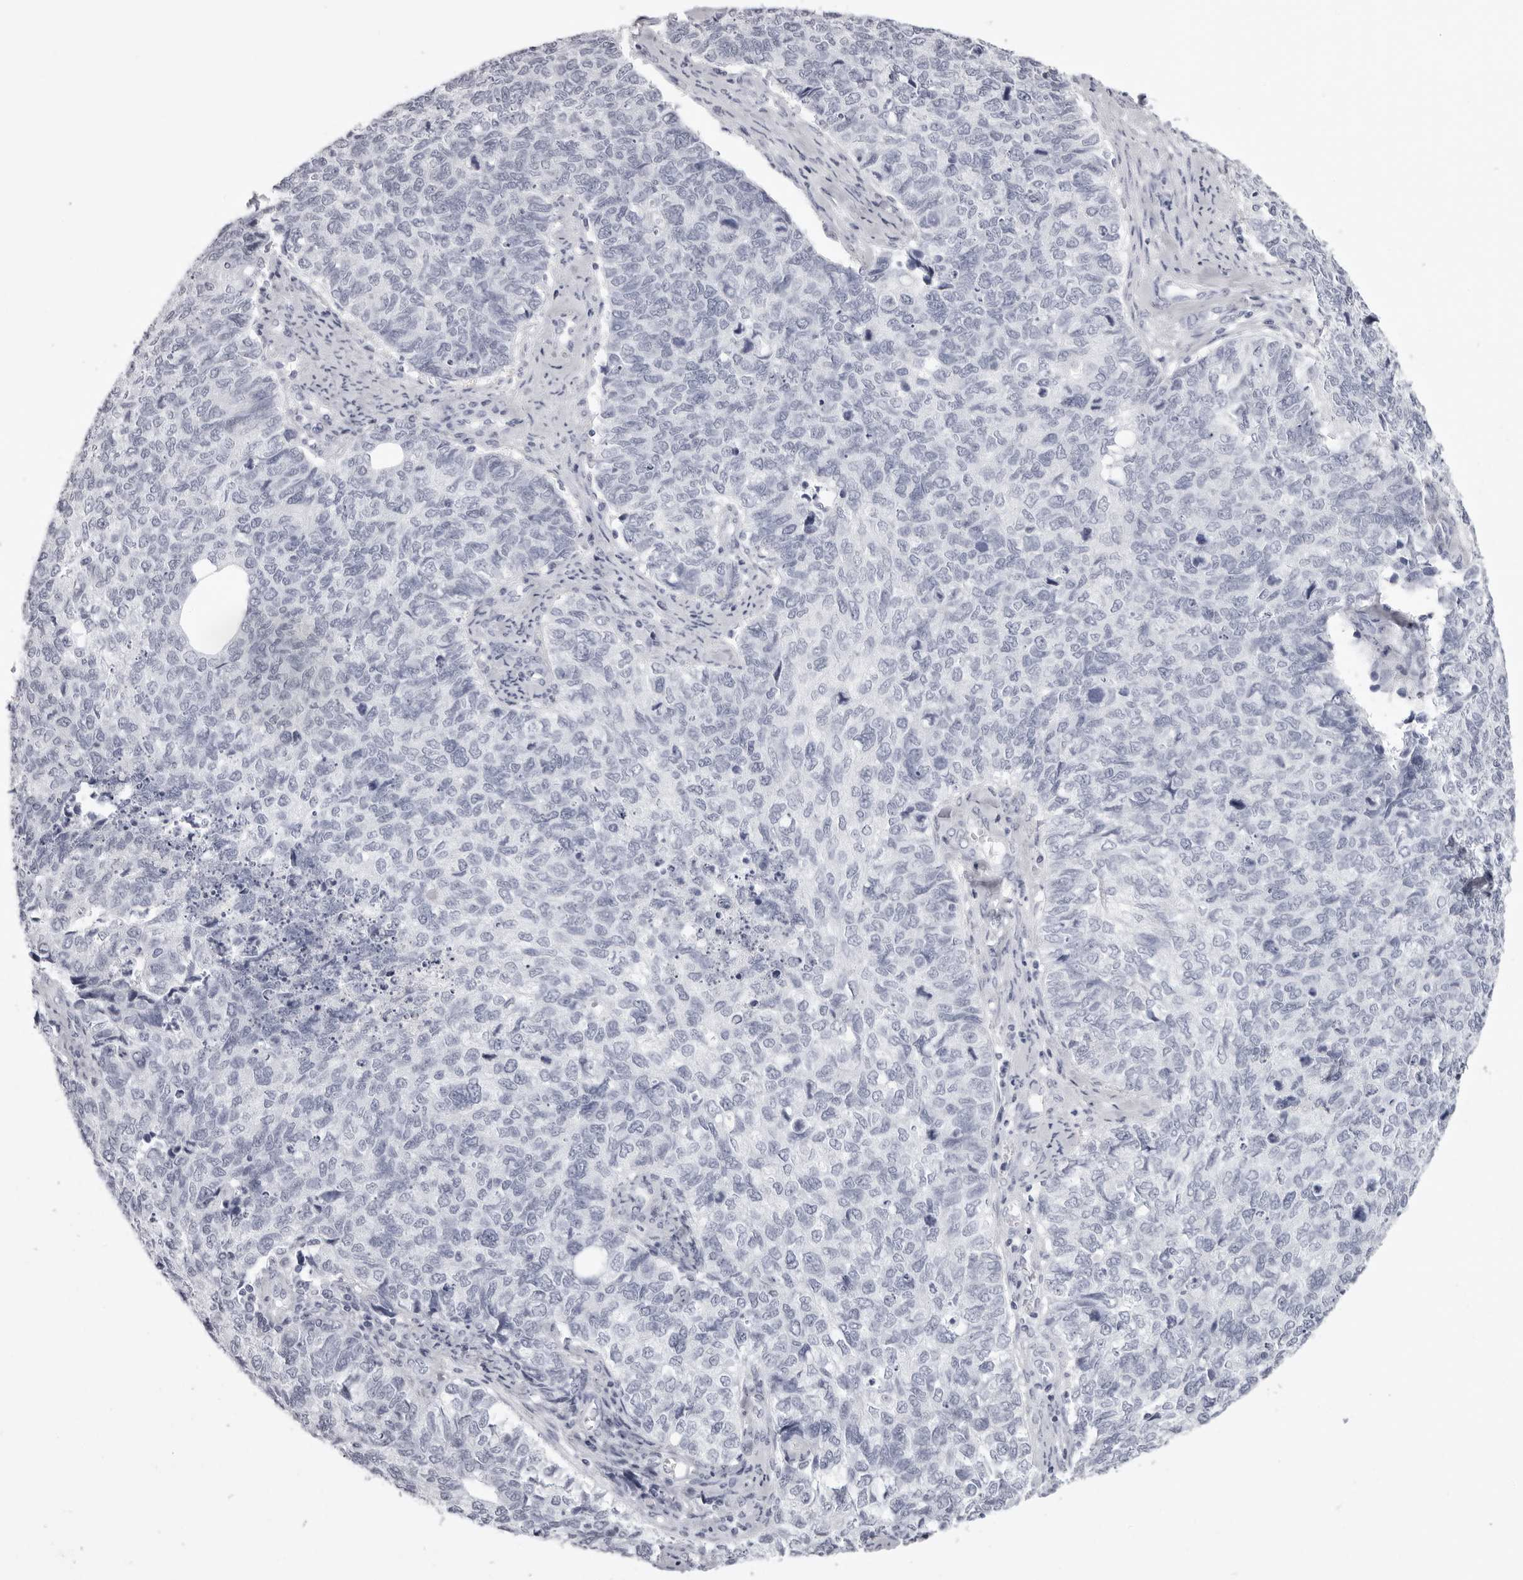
{"staining": {"intensity": "negative", "quantity": "none", "location": "none"}, "tissue": "cervical cancer", "cell_type": "Tumor cells", "image_type": "cancer", "snomed": [{"axis": "morphology", "description": "Squamous cell carcinoma, NOS"}, {"axis": "topography", "description": "Cervix"}], "caption": "Immunohistochemistry (IHC) of human cervical cancer displays no positivity in tumor cells.", "gene": "CST1", "patient": {"sex": "female", "age": 63}}